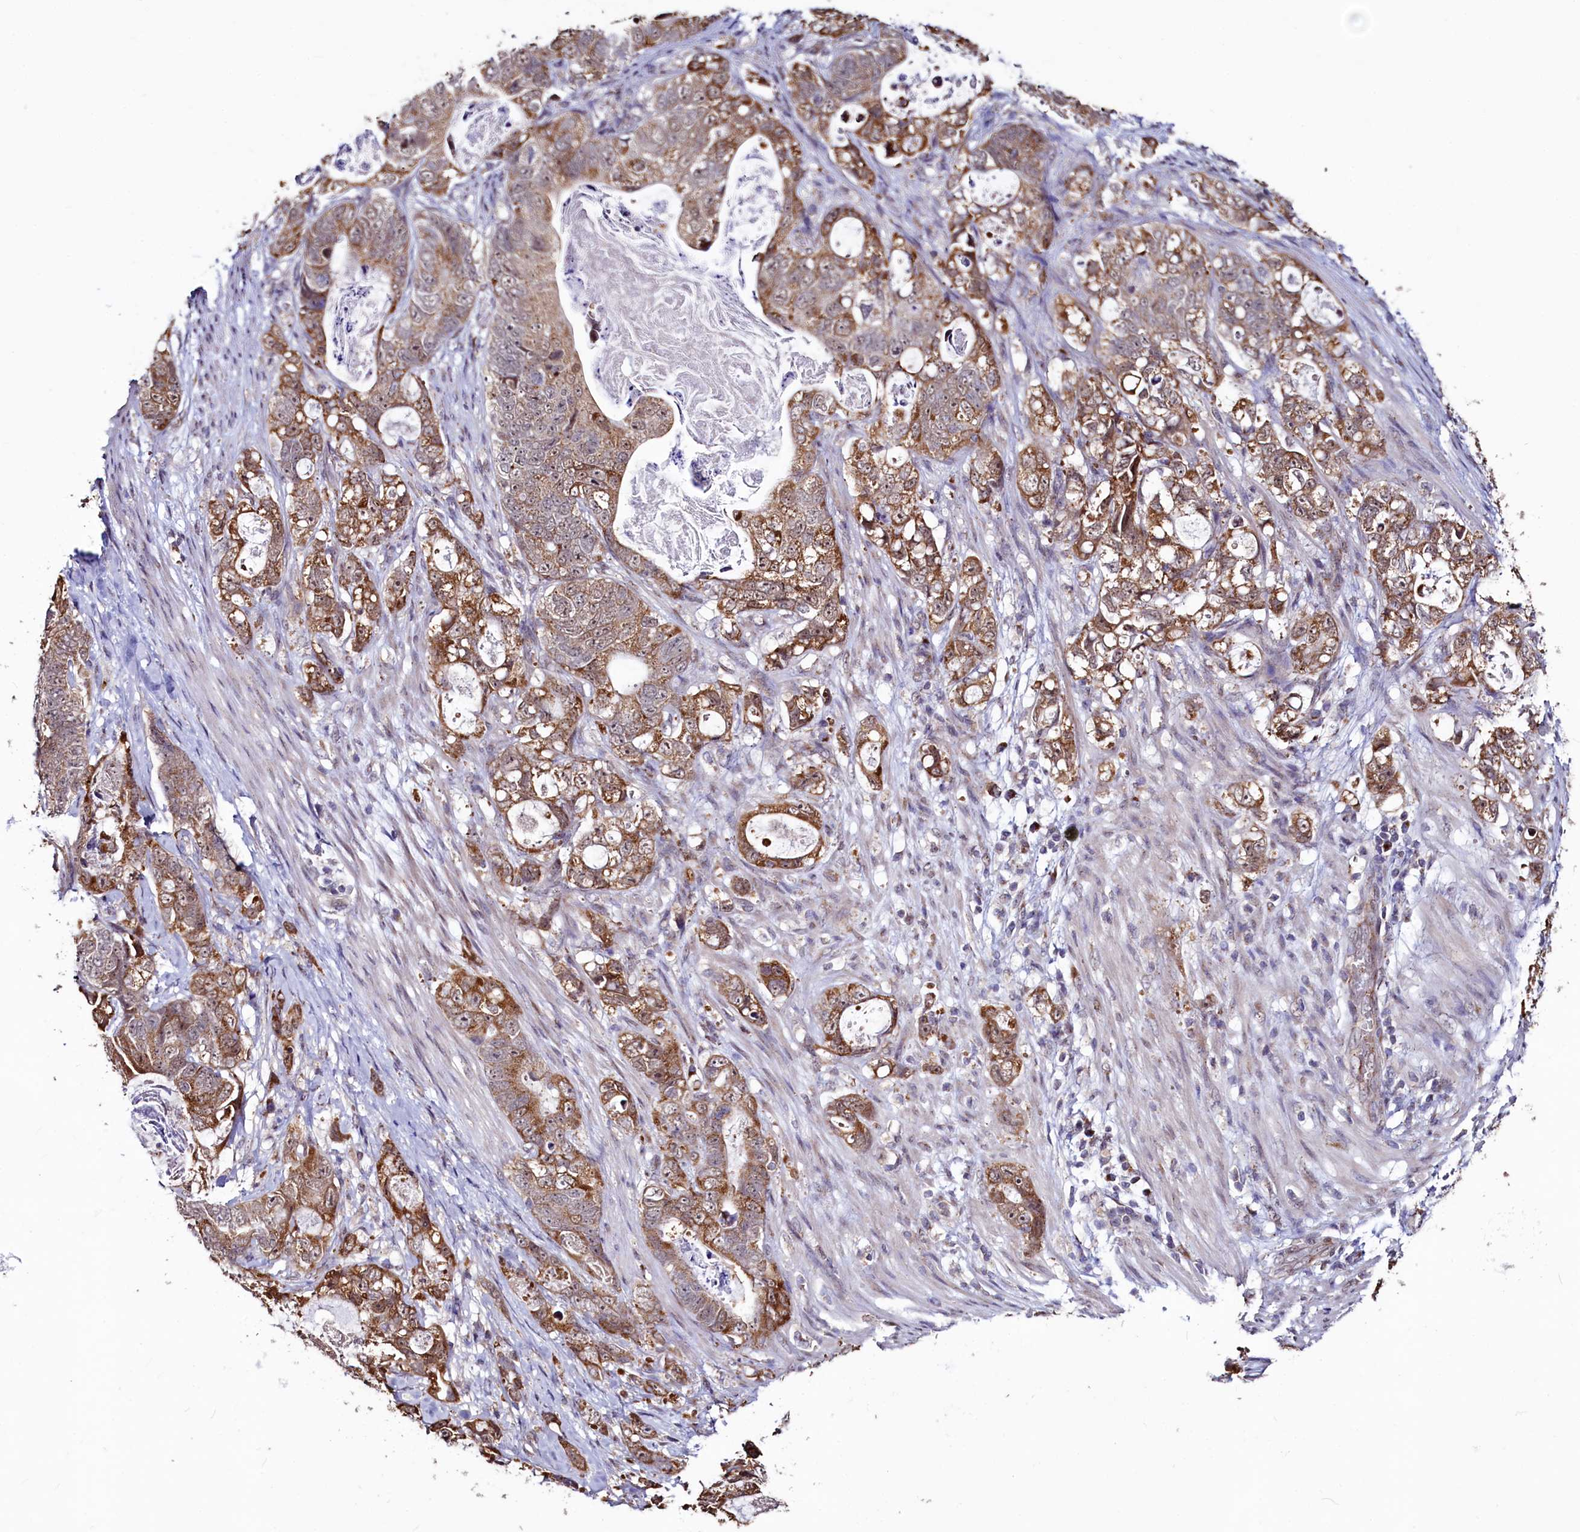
{"staining": {"intensity": "moderate", "quantity": ">75%", "location": "cytoplasmic/membranous"}, "tissue": "stomach cancer", "cell_type": "Tumor cells", "image_type": "cancer", "snomed": [{"axis": "morphology", "description": "Normal tissue, NOS"}, {"axis": "morphology", "description": "Adenocarcinoma, NOS"}, {"axis": "topography", "description": "Stomach"}], "caption": "Moderate cytoplasmic/membranous positivity for a protein is appreciated in approximately >75% of tumor cells of adenocarcinoma (stomach) using immunohistochemistry (IHC).", "gene": "SEC24C", "patient": {"sex": "female", "age": 89}}